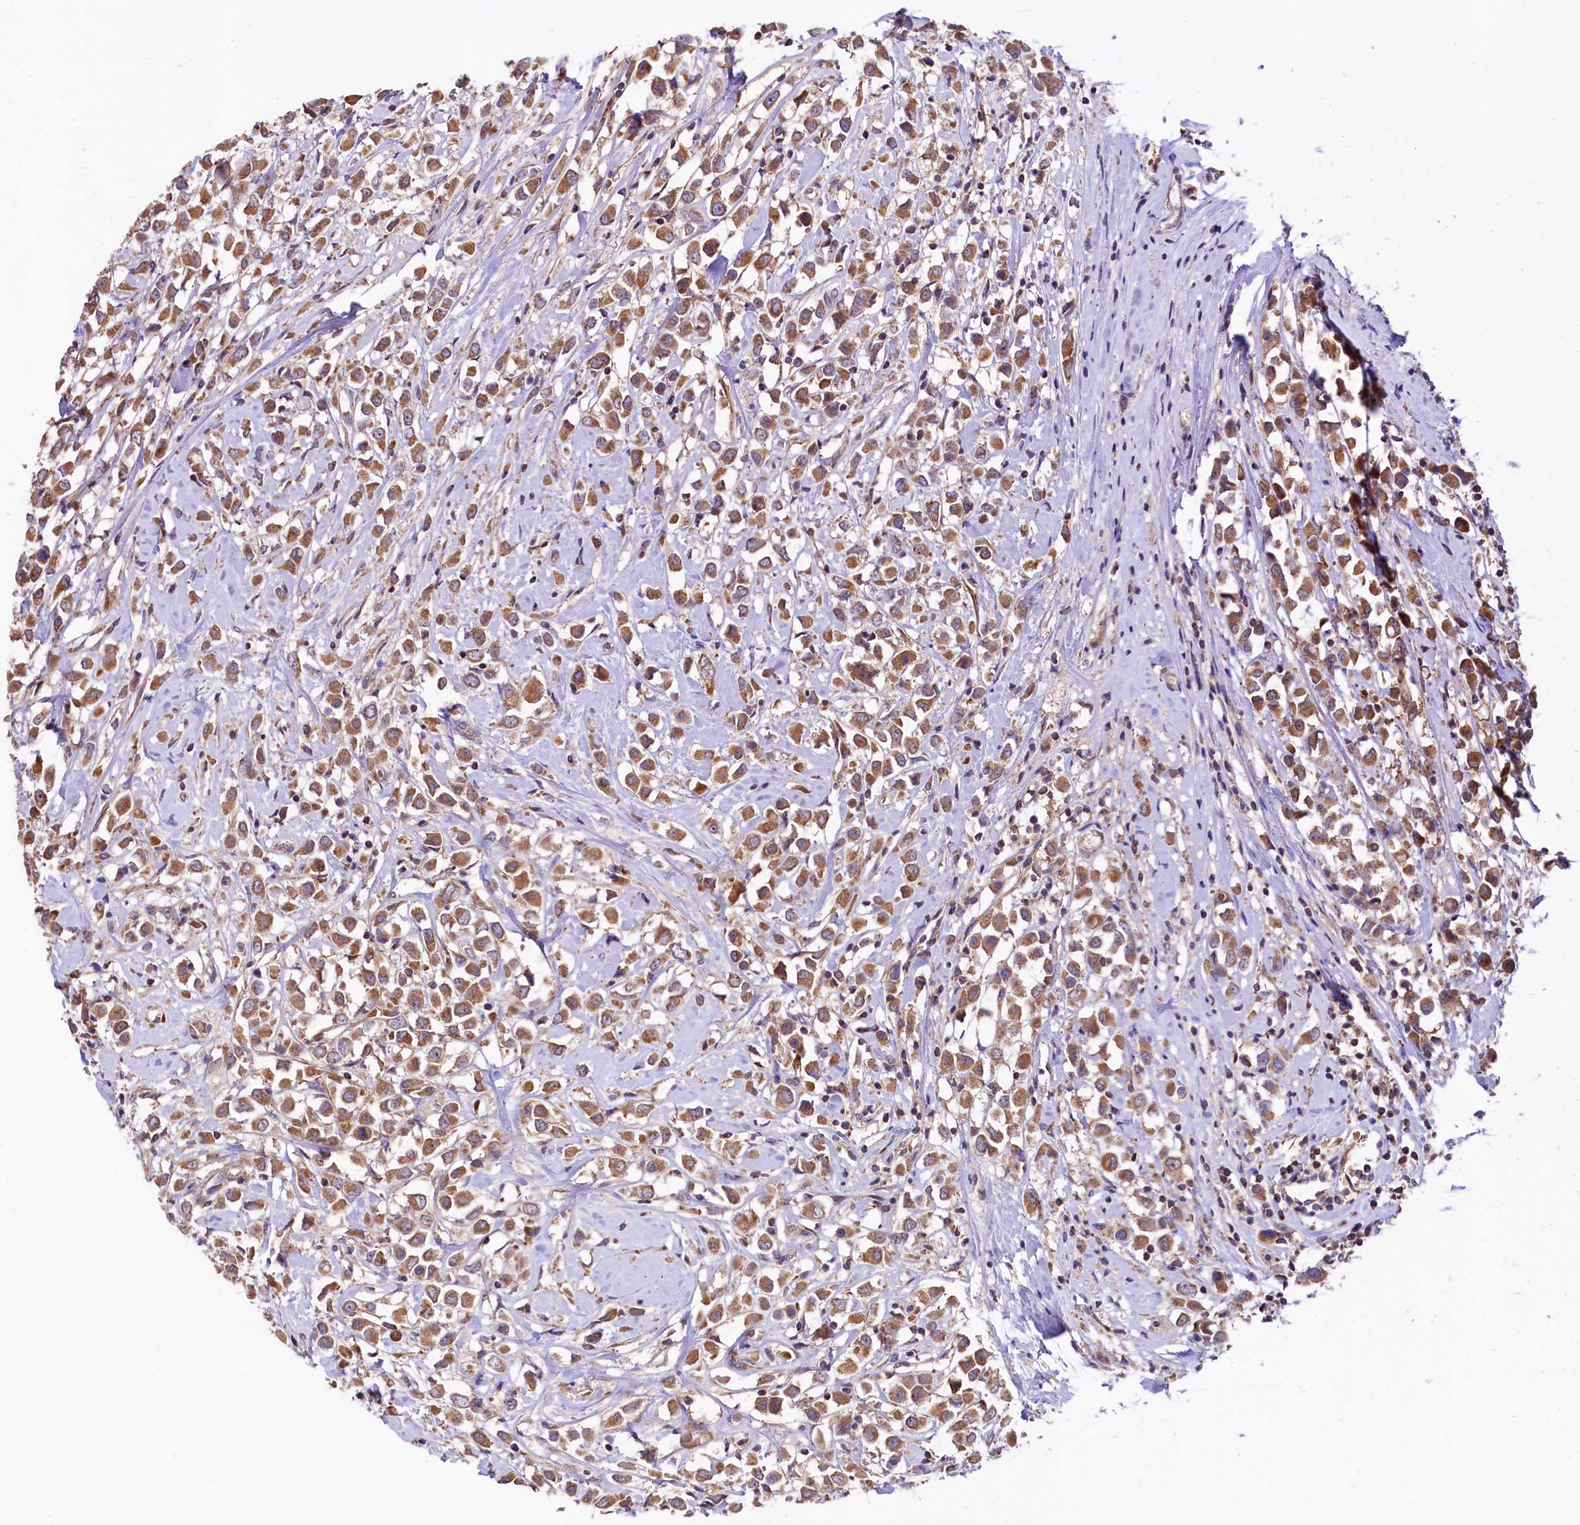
{"staining": {"intensity": "moderate", "quantity": ">75%", "location": "cytoplasmic/membranous"}, "tissue": "breast cancer", "cell_type": "Tumor cells", "image_type": "cancer", "snomed": [{"axis": "morphology", "description": "Duct carcinoma"}, {"axis": "topography", "description": "Breast"}], "caption": "Immunohistochemical staining of breast cancer (invasive ductal carcinoma) exhibits moderate cytoplasmic/membranous protein expression in approximately >75% of tumor cells.", "gene": "CIAO3", "patient": {"sex": "female", "age": 87}}